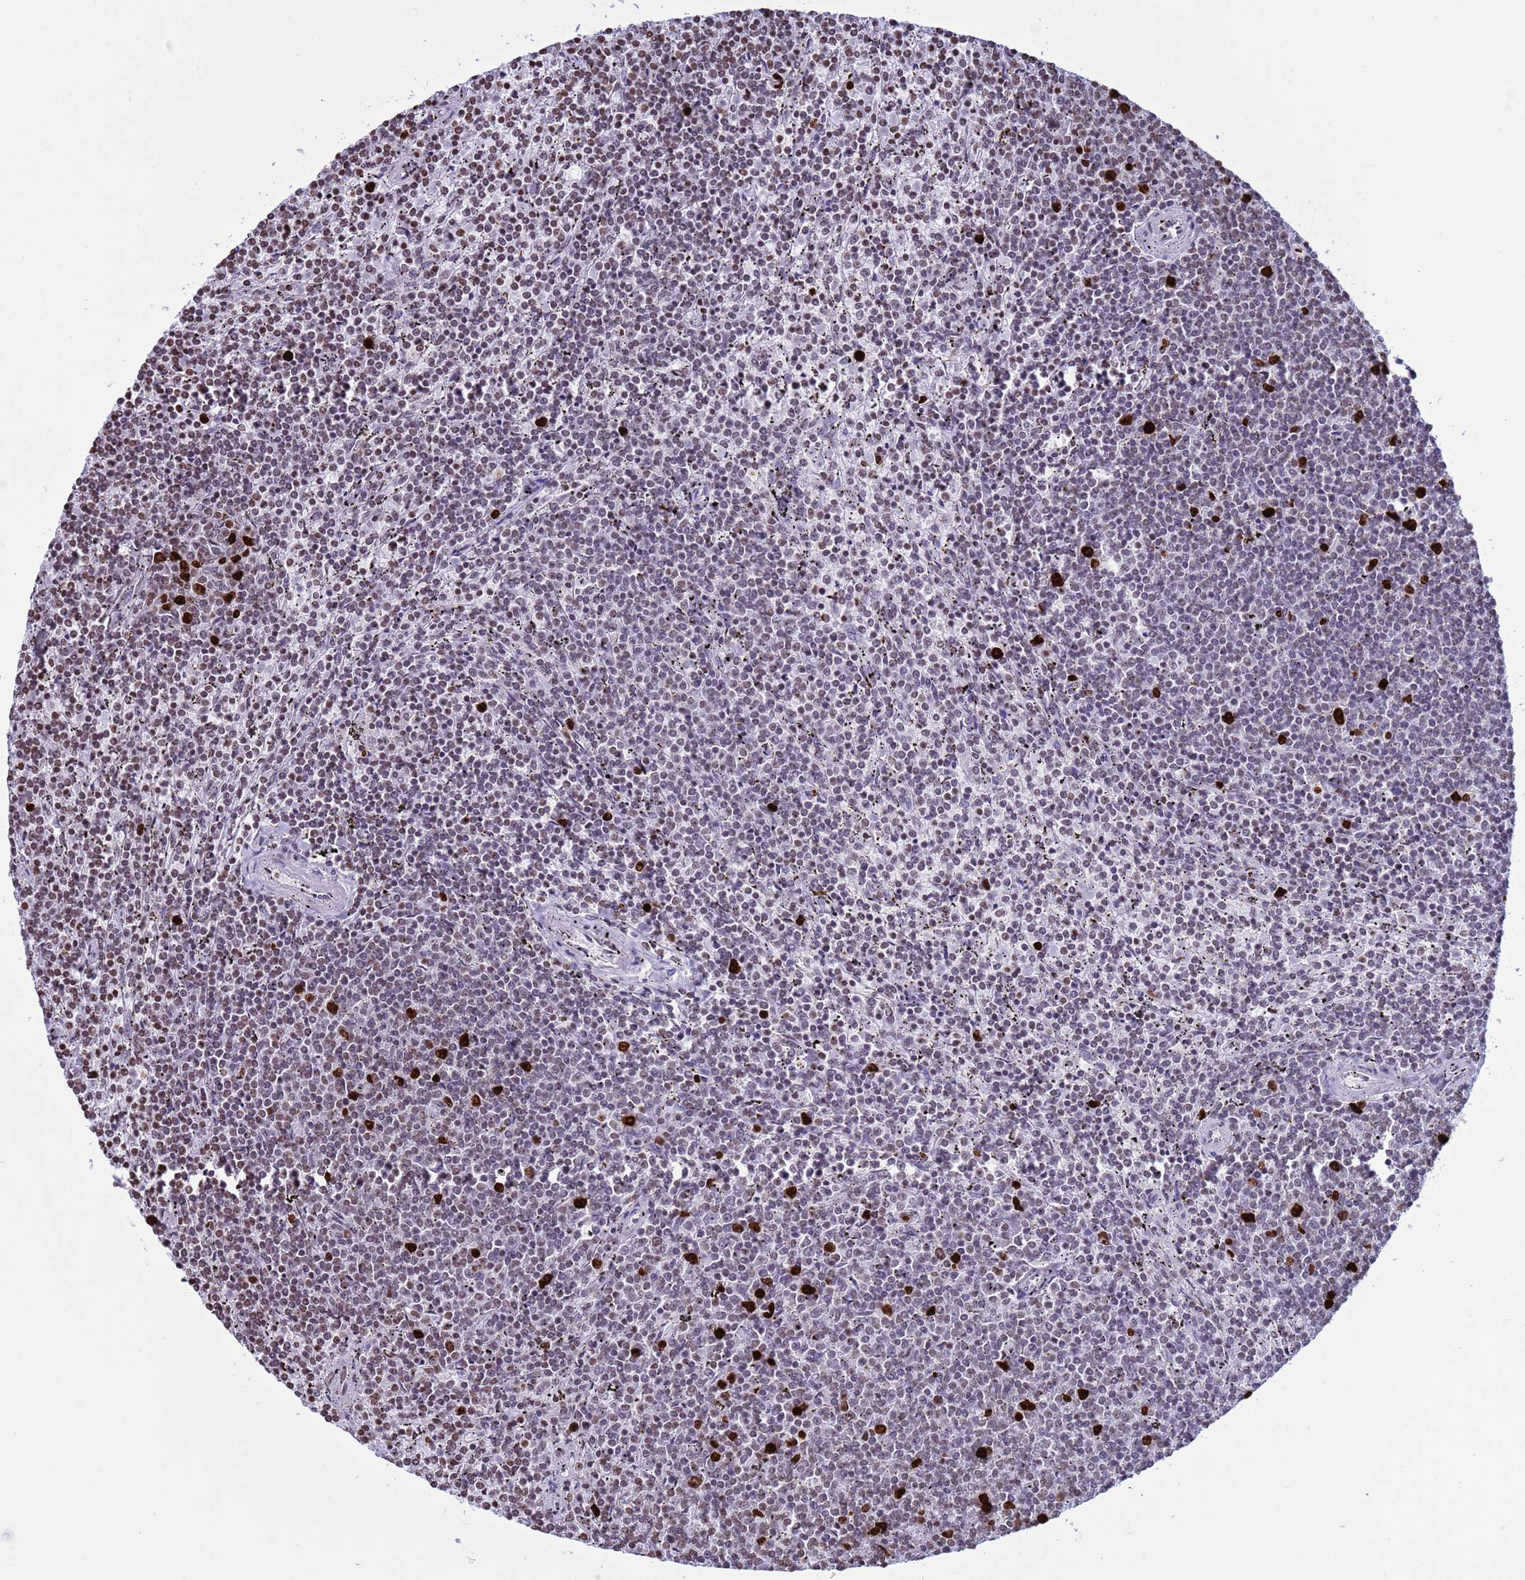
{"staining": {"intensity": "strong", "quantity": "<25%", "location": "nuclear"}, "tissue": "lymphoma", "cell_type": "Tumor cells", "image_type": "cancer", "snomed": [{"axis": "morphology", "description": "Malignant lymphoma, non-Hodgkin's type, Low grade"}, {"axis": "topography", "description": "Spleen"}], "caption": "A micrograph showing strong nuclear positivity in about <25% of tumor cells in lymphoma, as visualized by brown immunohistochemical staining.", "gene": "H4C8", "patient": {"sex": "female", "age": 50}}